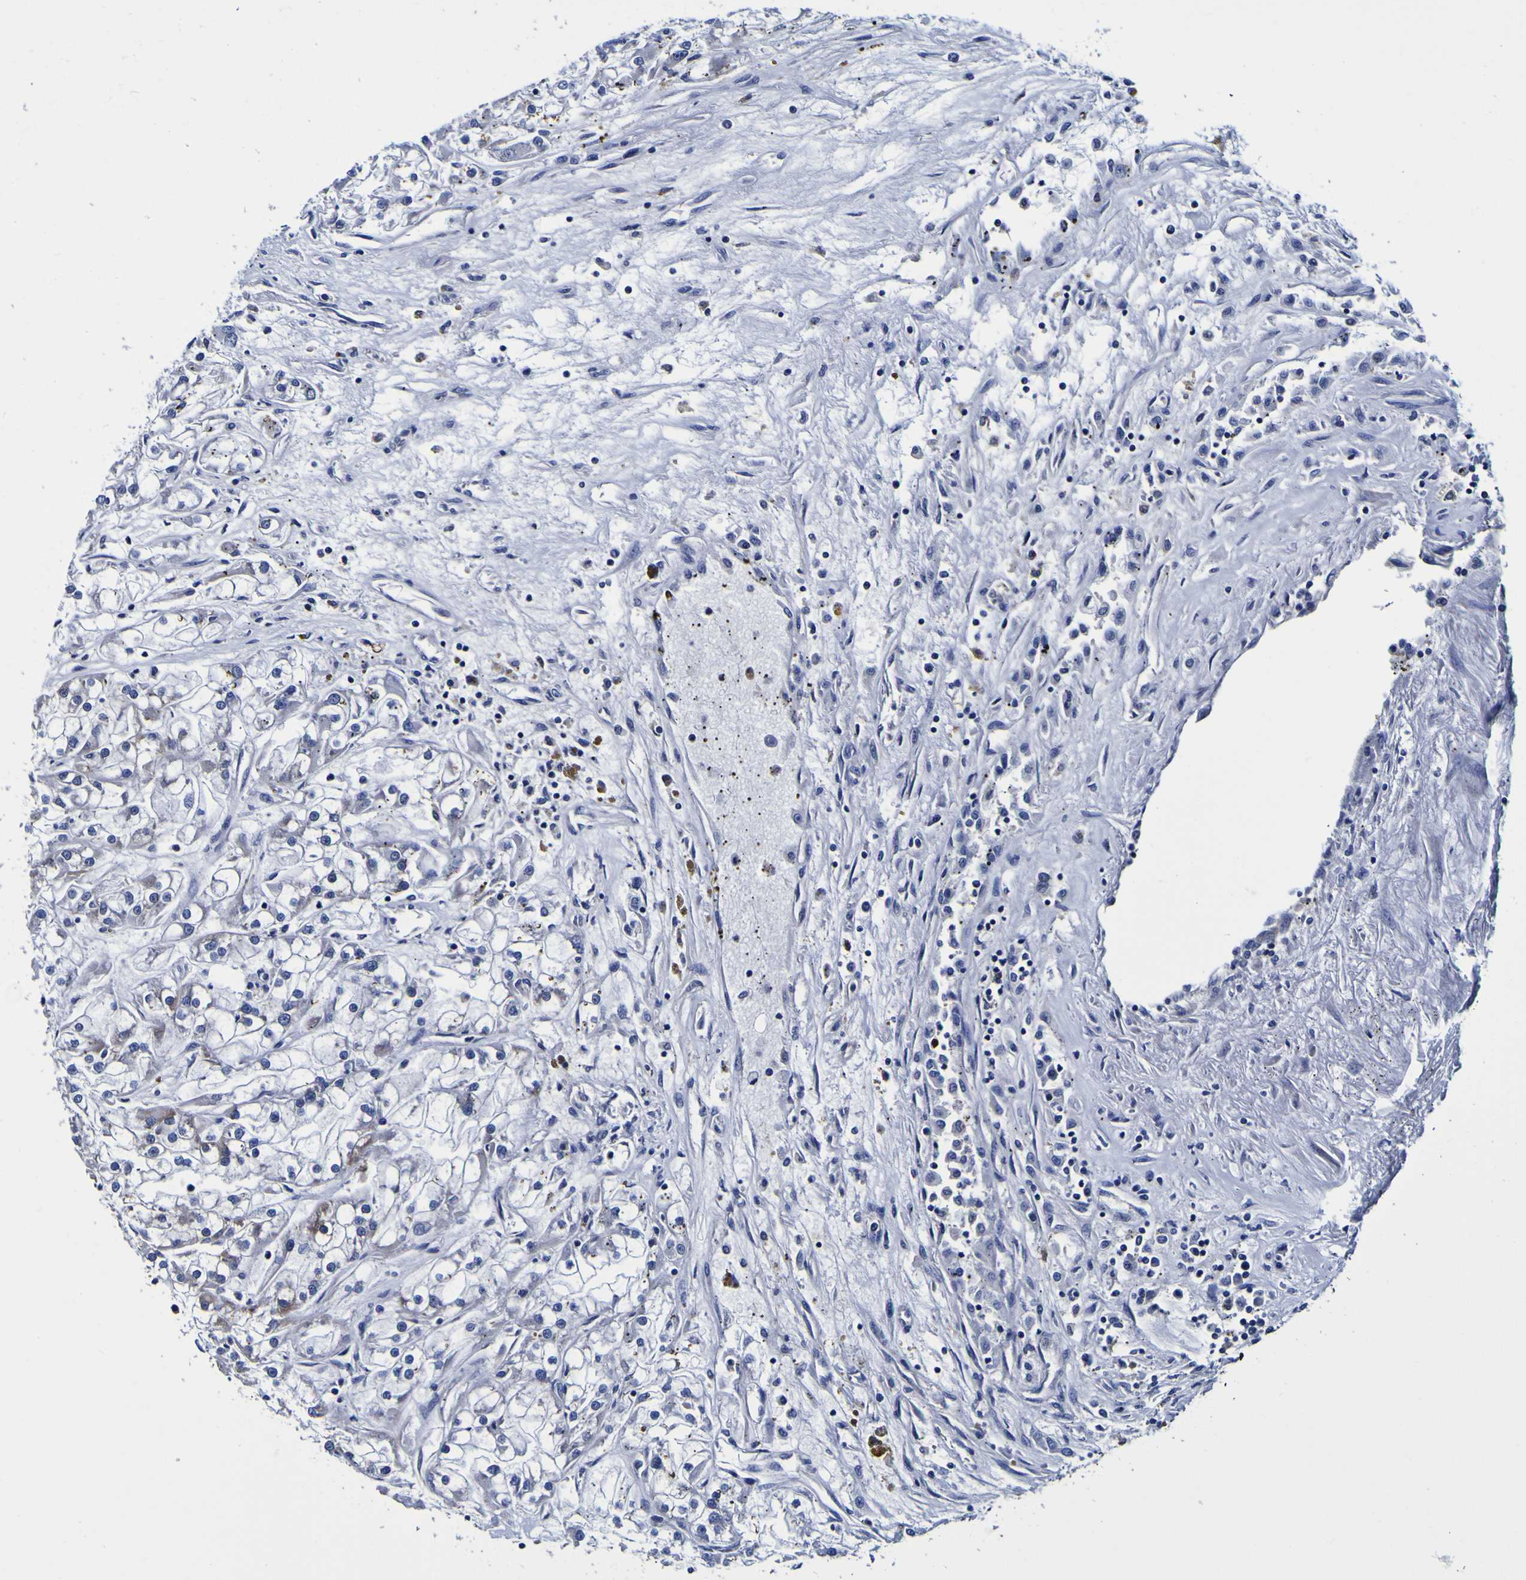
{"staining": {"intensity": "weak", "quantity": "<25%", "location": "cytoplasmic/membranous"}, "tissue": "renal cancer", "cell_type": "Tumor cells", "image_type": "cancer", "snomed": [{"axis": "morphology", "description": "Adenocarcinoma, NOS"}, {"axis": "topography", "description": "Kidney"}], "caption": "Tumor cells show no significant protein expression in renal cancer.", "gene": "PDLIM4", "patient": {"sex": "female", "age": 52}}